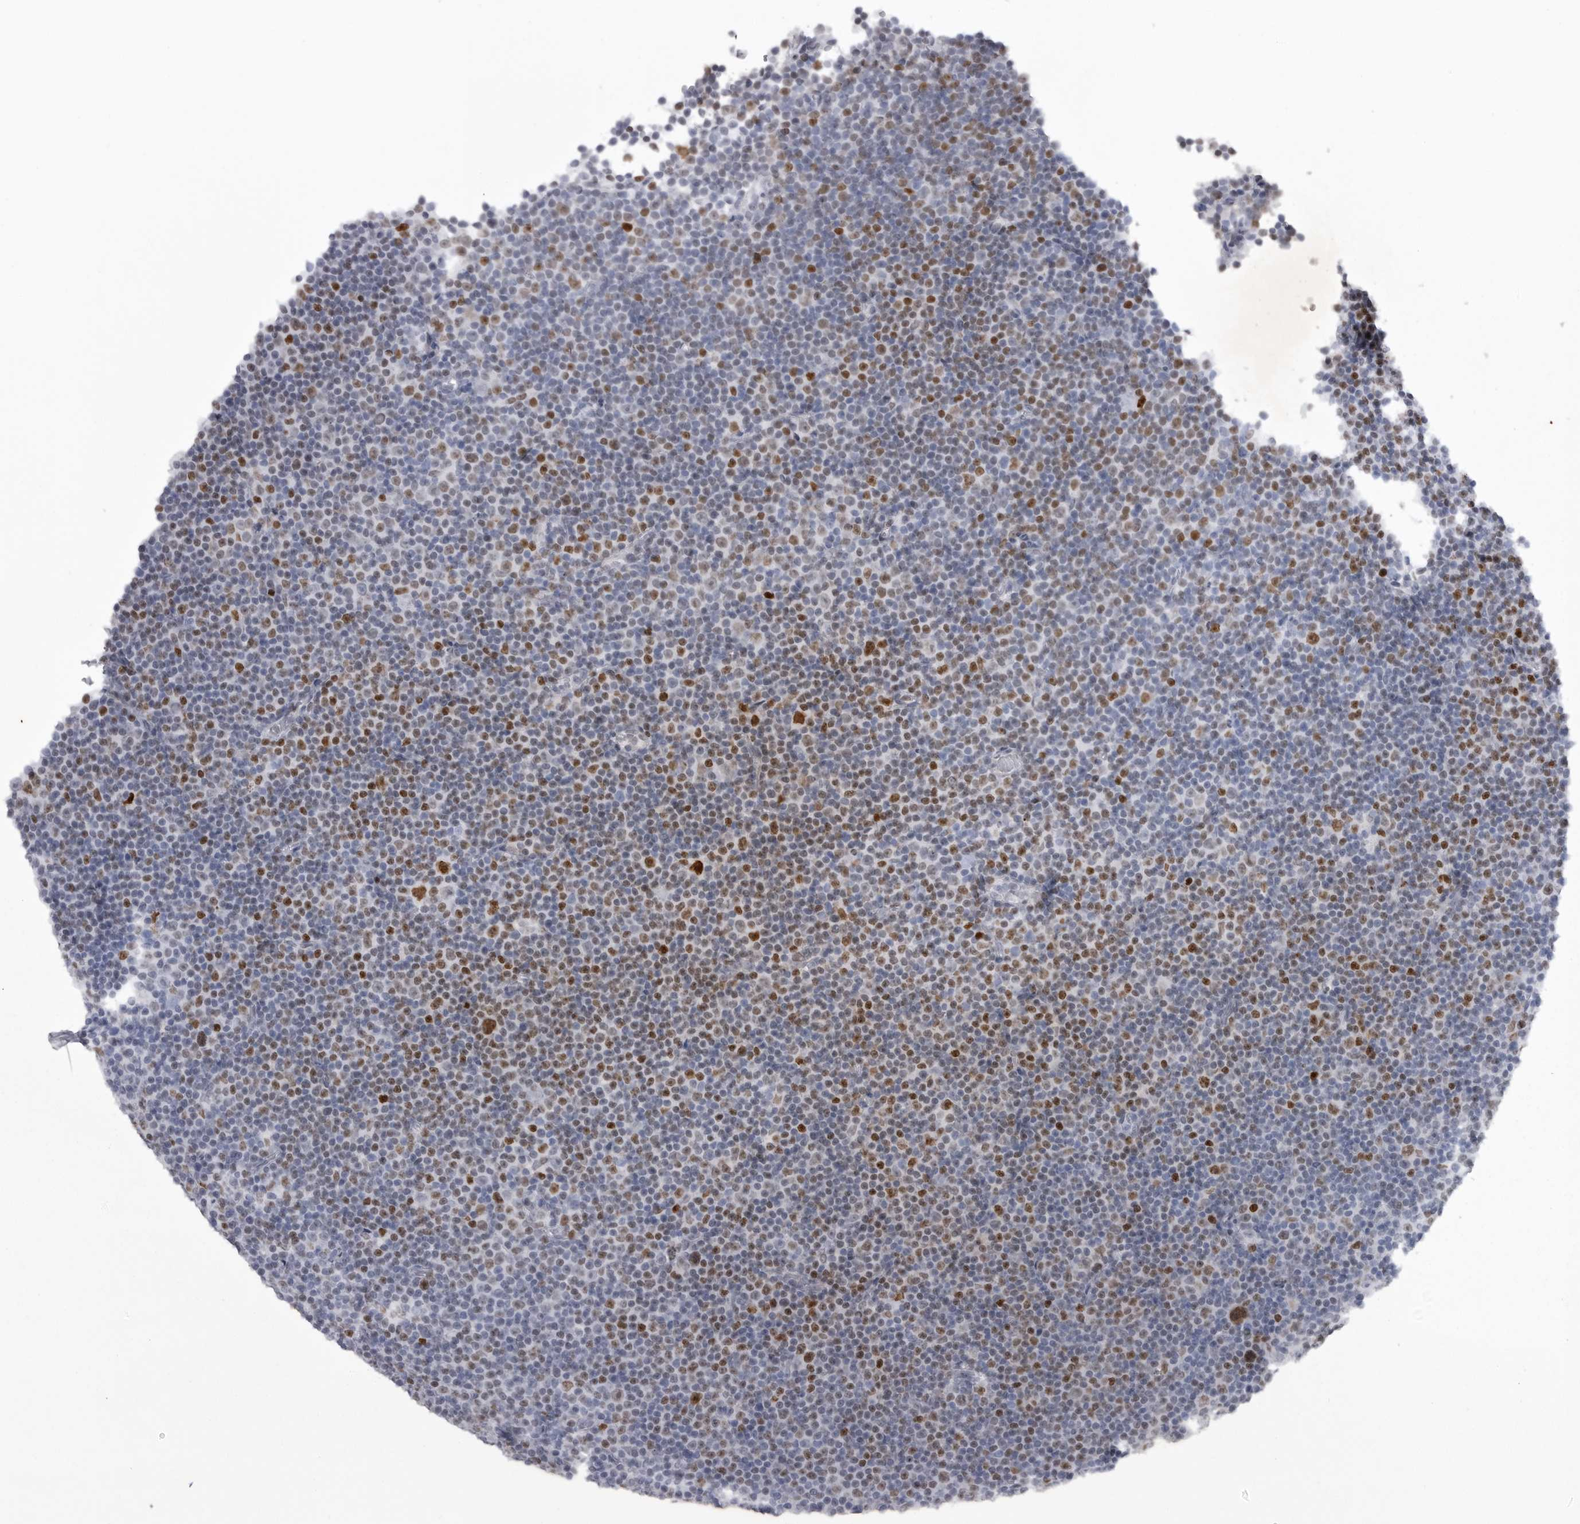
{"staining": {"intensity": "moderate", "quantity": "25%-75%", "location": "nuclear"}, "tissue": "lymphoma", "cell_type": "Tumor cells", "image_type": "cancer", "snomed": [{"axis": "morphology", "description": "Malignant lymphoma, non-Hodgkin's type, Low grade"}, {"axis": "topography", "description": "Lymph node"}], "caption": "An image of low-grade malignant lymphoma, non-Hodgkin's type stained for a protein reveals moderate nuclear brown staining in tumor cells. The staining was performed using DAB to visualize the protein expression in brown, while the nuclei were stained in blue with hematoxylin (Magnification: 20x).", "gene": "HMGN3", "patient": {"sex": "female", "age": 67}}